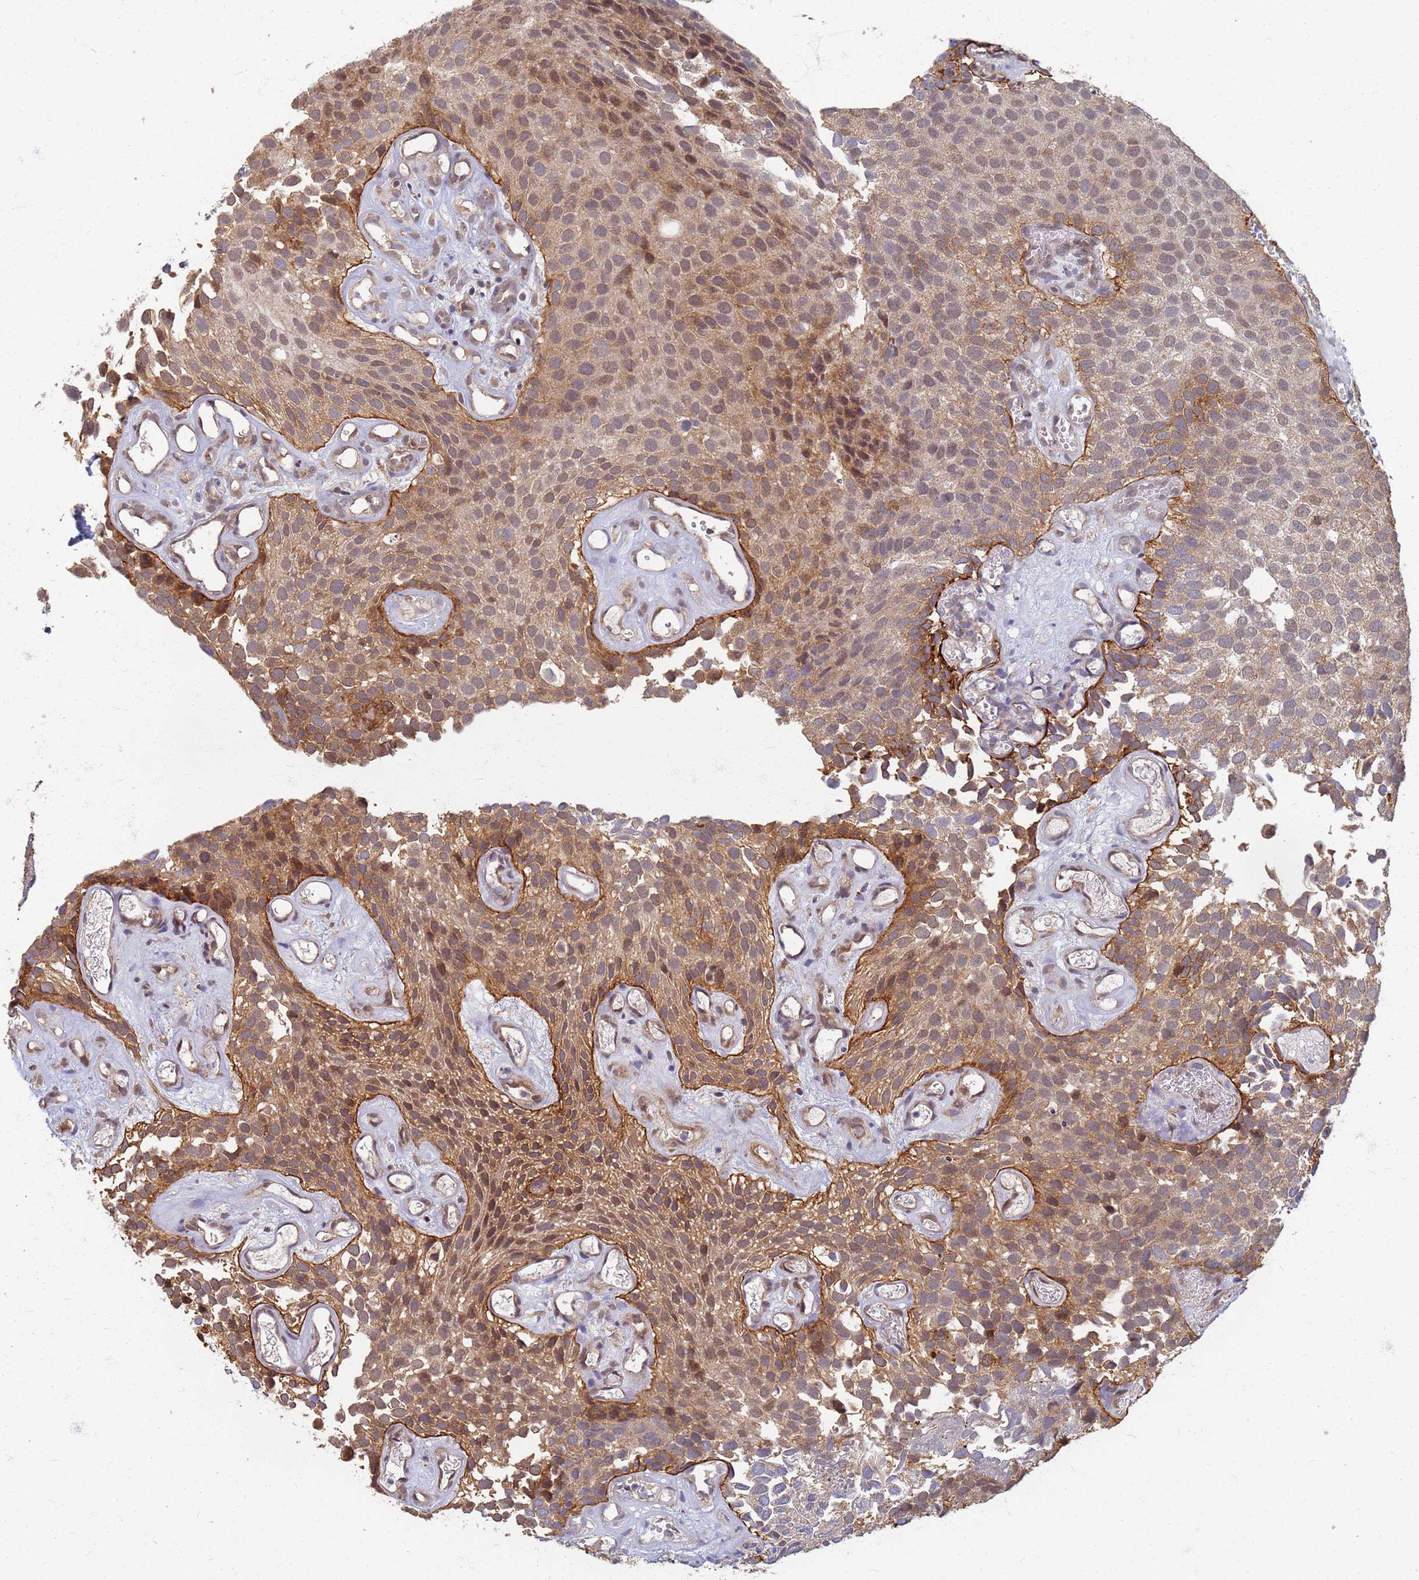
{"staining": {"intensity": "moderate", "quantity": ">75%", "location": "cytoplasmic/membranous,nuclear"}, "tissue": "urothelial cancer", "cell_type": "Tumor cells", "image_type": "cancer", "snomed": [{"axis": "morphology", "description": "Urothelial carcinoma, Low grade"}, {"axis": "topography", "description": "Urinary bladder"}], "caption": "This is a micrograph of IHC staining of urothelial cancer, which shows moderate expression in the cytoplasmic/membranous and nuclear of tumor cells.", "gene": "ITGB4", "patient": {"sex": "male", "age": 89}}